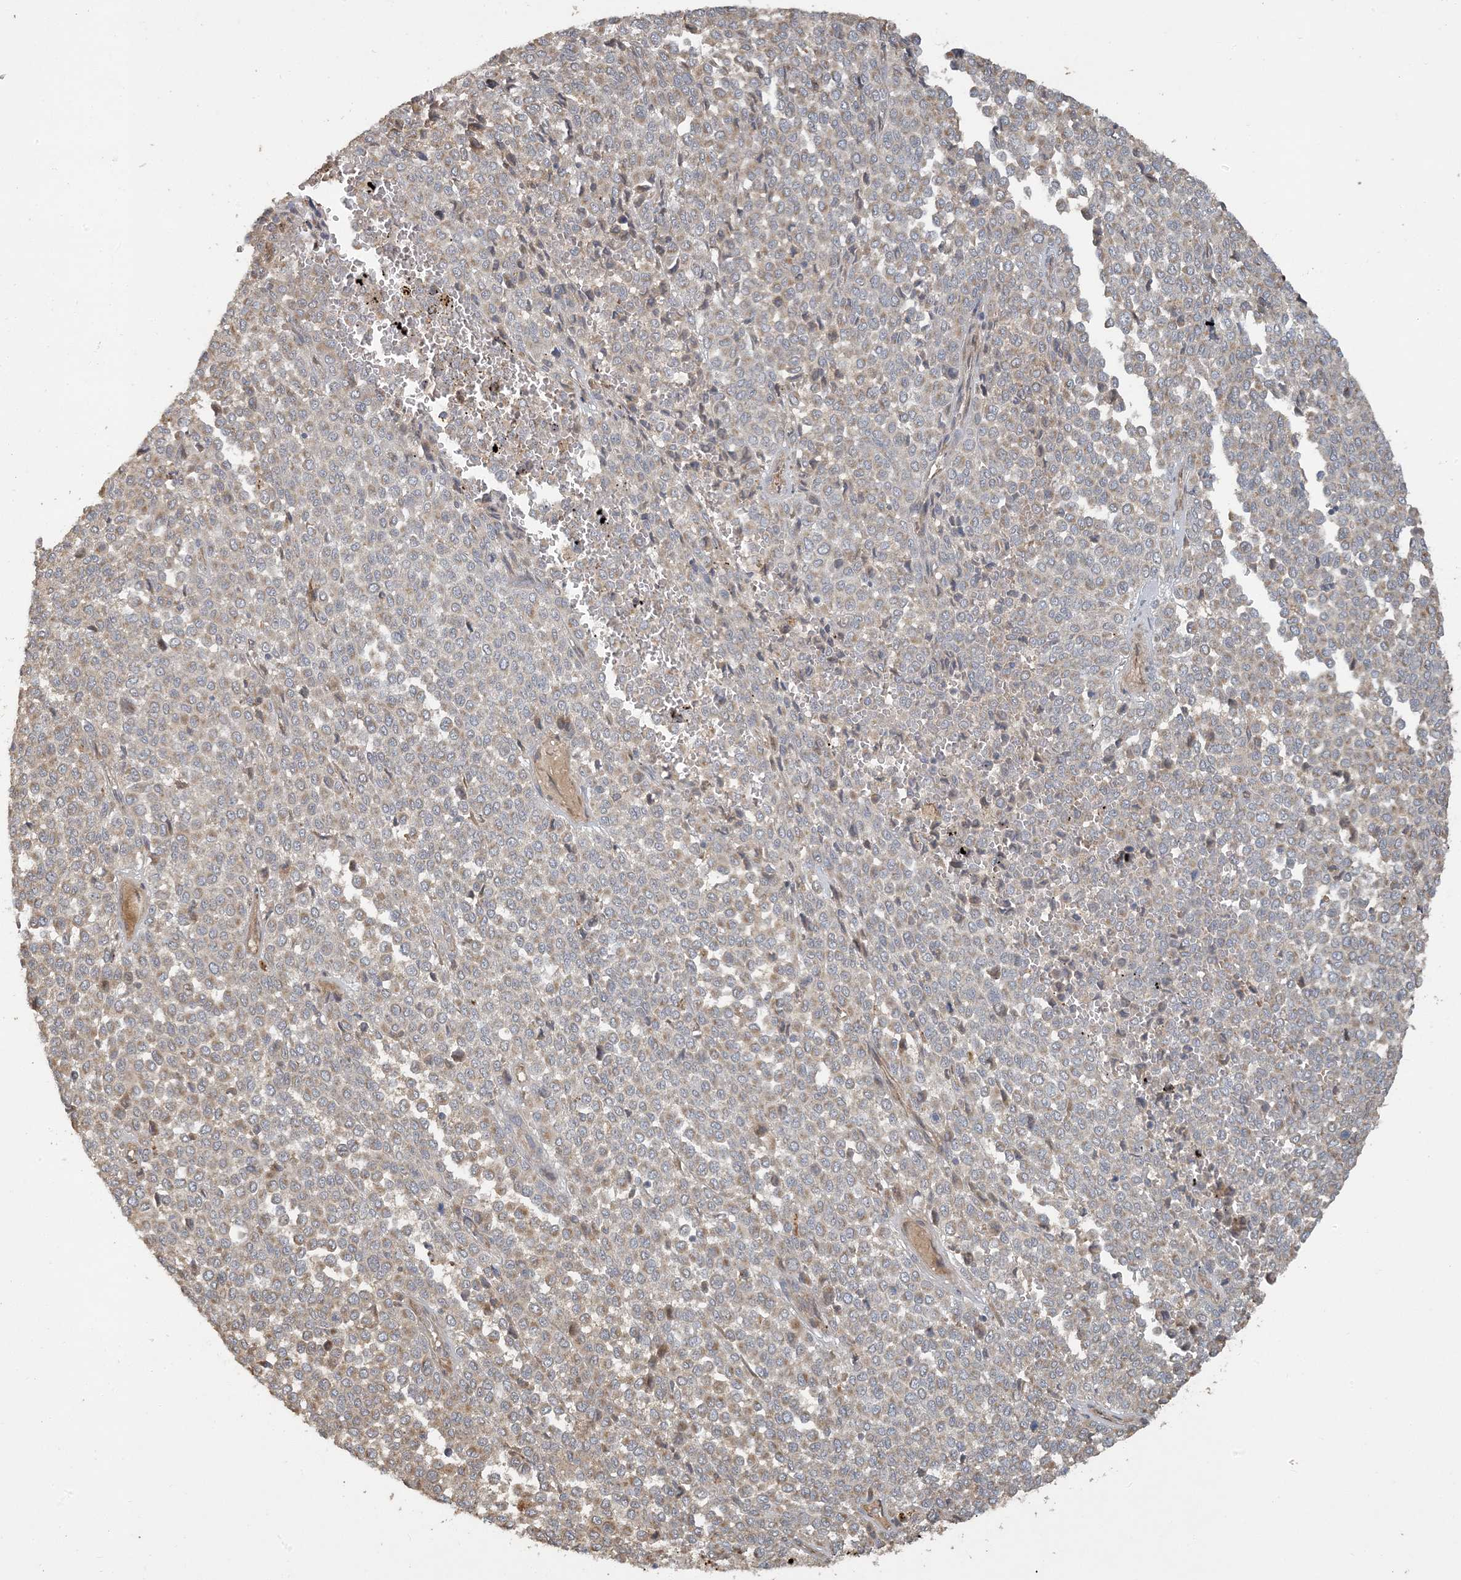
{"staining": {"intensity": "moderate", "quantity": ">75%", "location": "cytoplasmic/membranous"}, "tissue": "melanoma", "cell_type": "Tumor cells", "image_type": "cancer", "snomed": [{"axis": "morphology", "description": "Malignant melanoma, Metastatic site"}, {"axis": "topography", "description": "Pancreas"}], "caption": "Protein analysis of melanoma tissue reveals moderate cytoplasmic/membranous staining in approximately >75% of tumor cells. (Stains: DAB in brown, nuclei in blue, Microscopy: brightfield microscopy at high magnification).", "gene": "LTN1", "patient": {"sex": "female", "age": 30}}